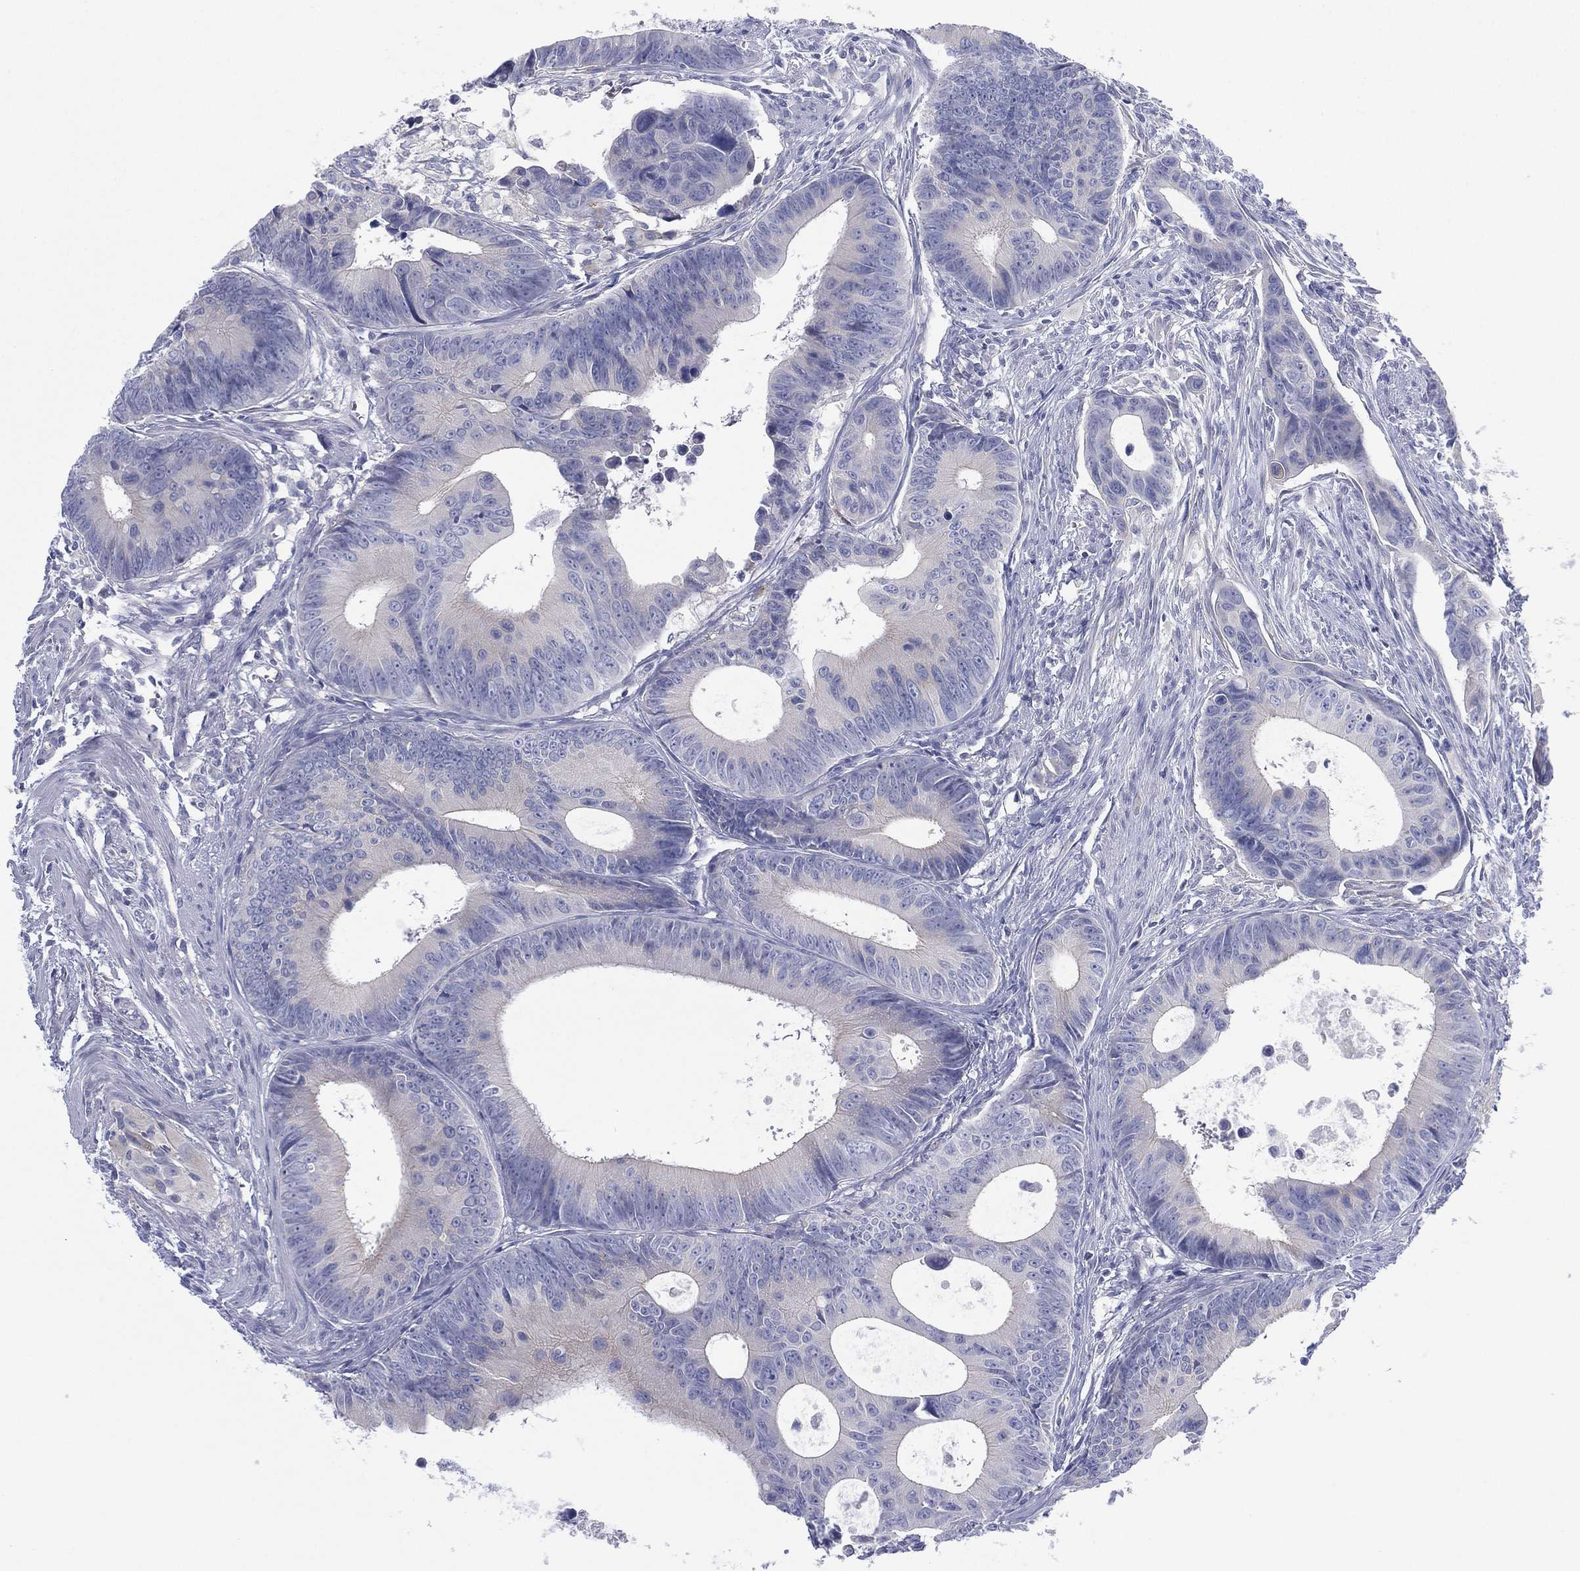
{"staining": {"intensity": "negative", "quantity": "none", "location": "none"}, "tissue": "colorectal cancer", "cell_type": "Tumor cells", "image_type": "cancer", "snomed": [{"axis": "morphology", "description": "Adenocarcinoma, NOS"}, {"axis": "topography", "description": "Colon"}], "caption": "Adenocarcinoma (colorectal) was stained to show a protein in brown. There is no significant staining in tumor cells. Brightfield microscopy of immunohistochemistry (IHC) stained with DAB (3,3'-diaminobenzidine) (brown) and hematoxylin (blue), captured at high magnification.", "gene": "CYP2D6", "patient": {"sex": "female", "age": 87}}